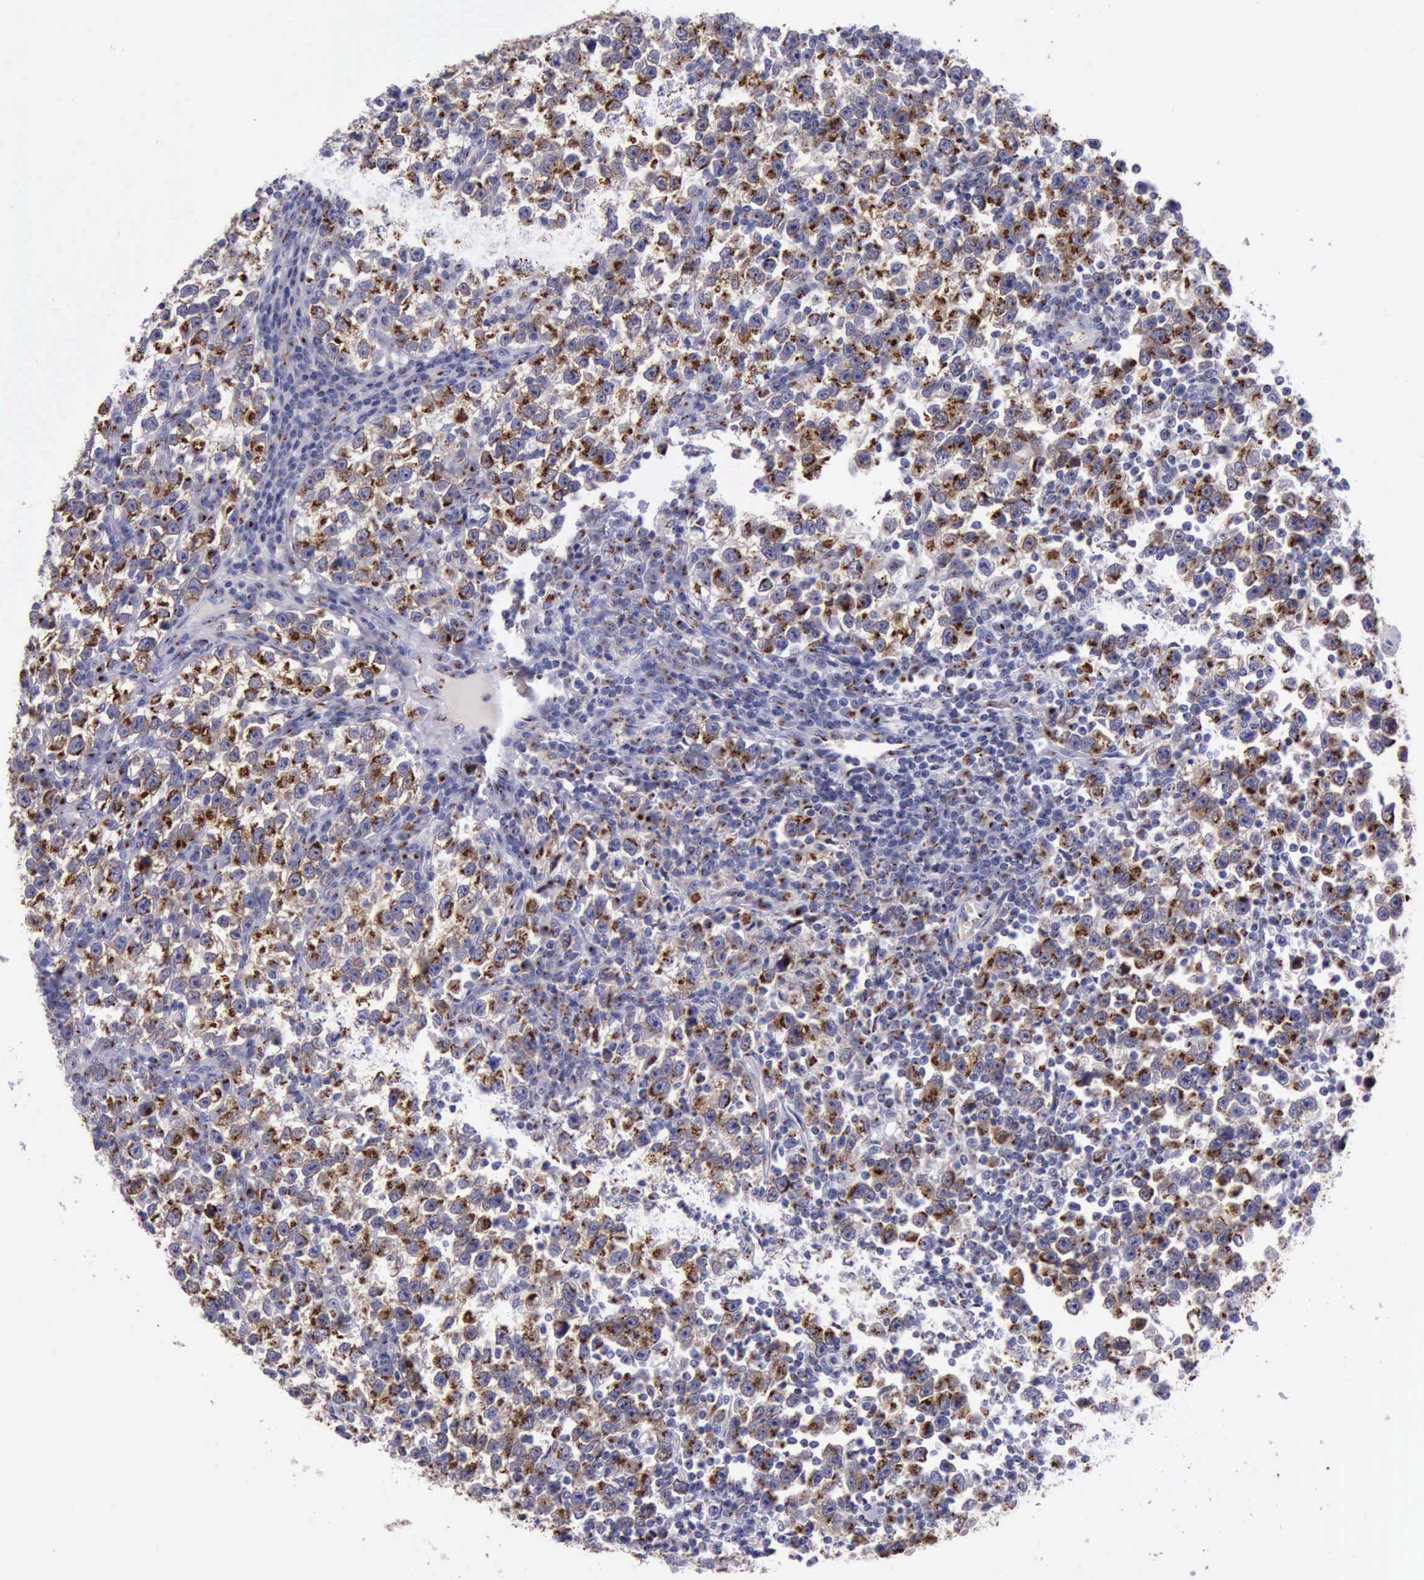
{"staining": {"intensity": "strong", "quantity": ">75%", "location": "cytoplasmic/membranous"}, "tissue": "testis cancer", "cell_type": "Tumor cells", "image_type": "cancer", "snomed": [{"axis": "morphology", "description": "Seminoma, NOS"}, {"axis": "topography", "description": "Testis"}], "caption": "Strong cytoplasmic/membranous positivity is seen in approximately >75% of tumor cells in testis cancer.", "gene": "GOLGA5", "patient": {"sex": "male", "age": 43}}